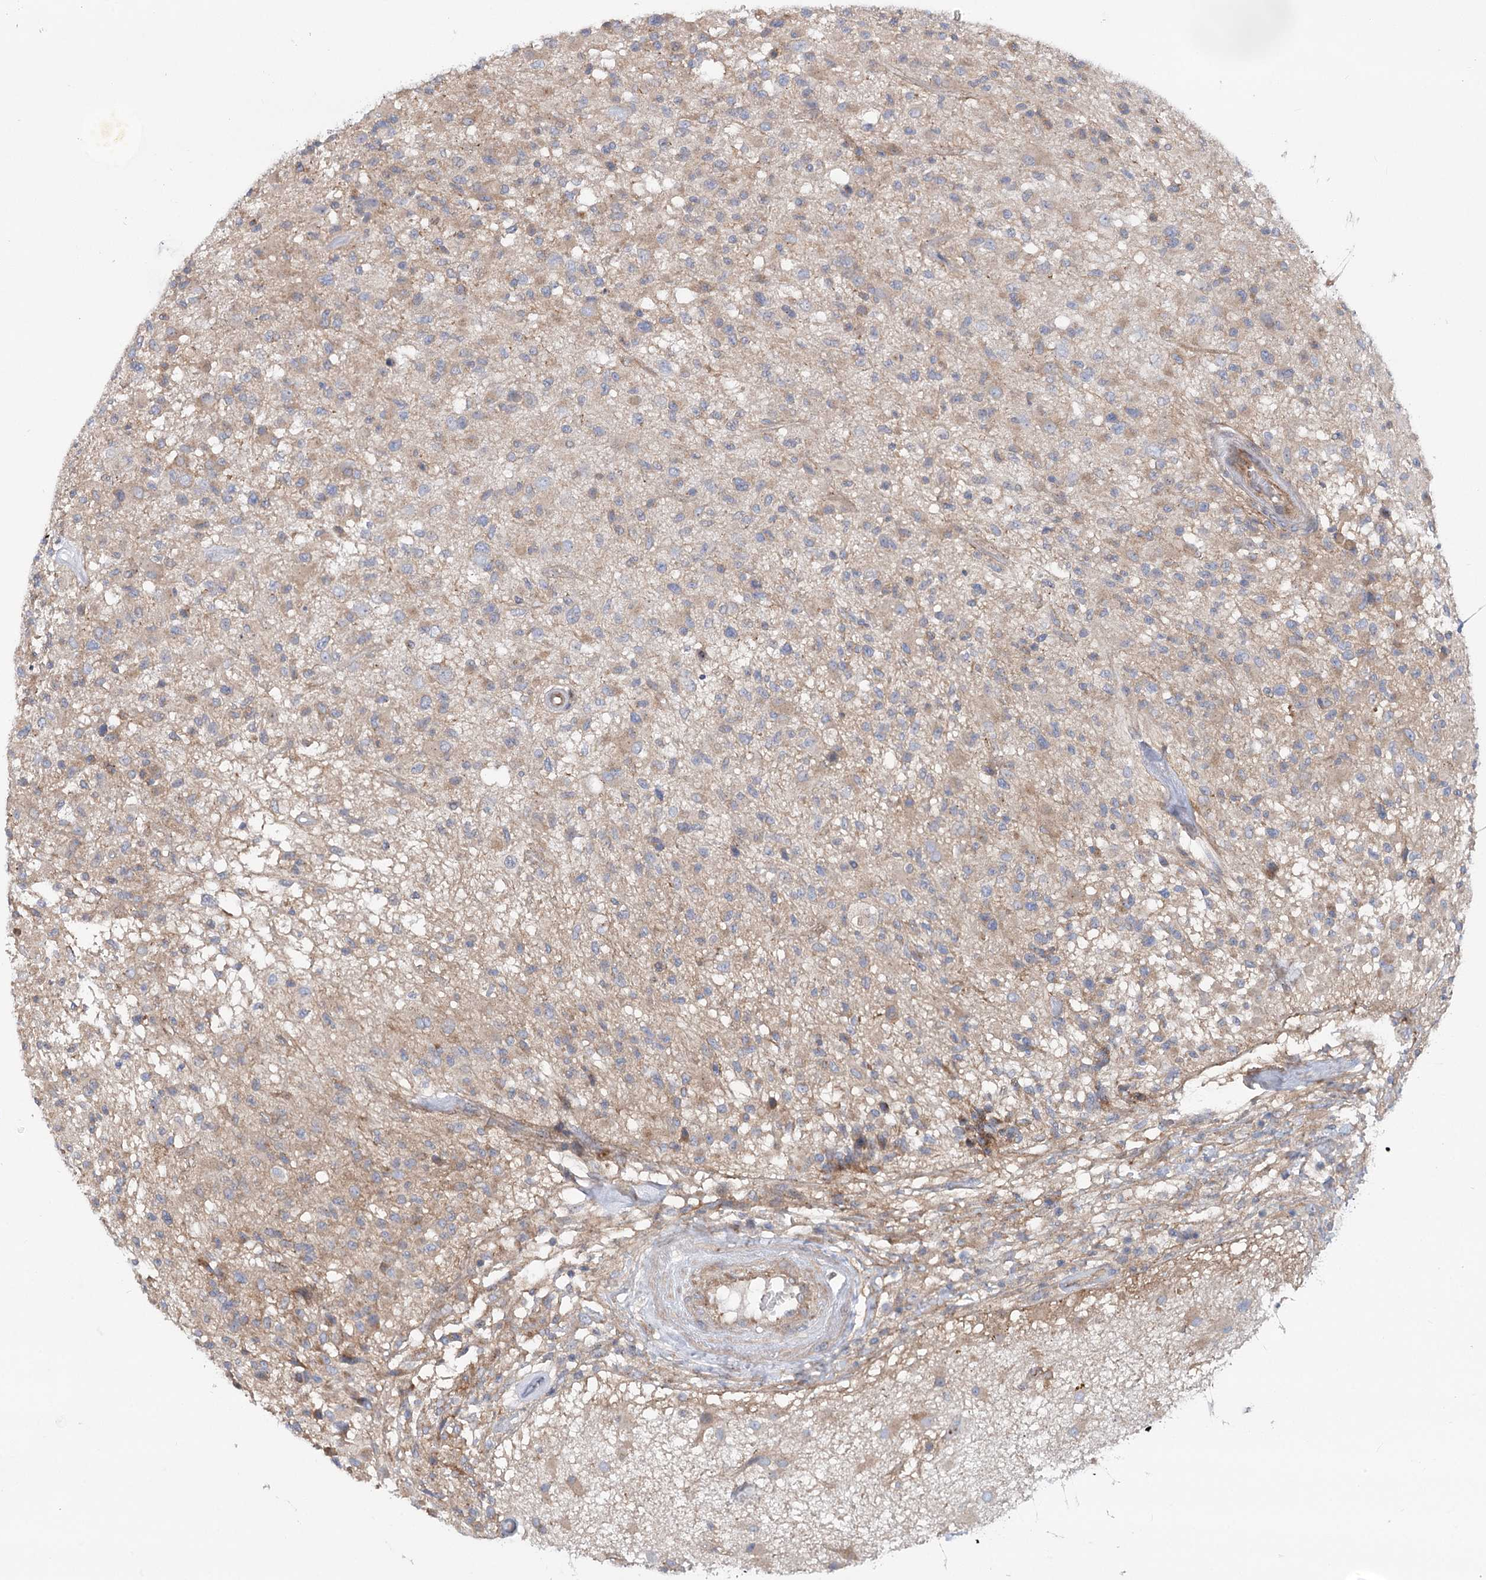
{"staining": {"intensity": "weak", "quantity": "25%-75%", "location": "cytoplasmic/membranous"}, "tissue": "glioma", "cell_type": "Tumor cells", "image_type": "cancer", "snomed": [{"axis": "morphology", "description": "Glioma, malignant, High grade"}, {"axis": "morphology", "description": "Glioblastoma, NOS"}, {"axis": "topography", "description": "Brain"}], "caption": "High-magnification brightfield microscopy of glioma stained with DAB (brown) and counterstained with hematoxylin (blue). tumor cells exhibit weak cytoplasmic/membranous positivity is present in about25%-75% of cells. The protein of interest is shown in brown color, while the nuclei are stained blue.", "gene": "SCN11A", "patient": {"sex": "male", "age": 60}}